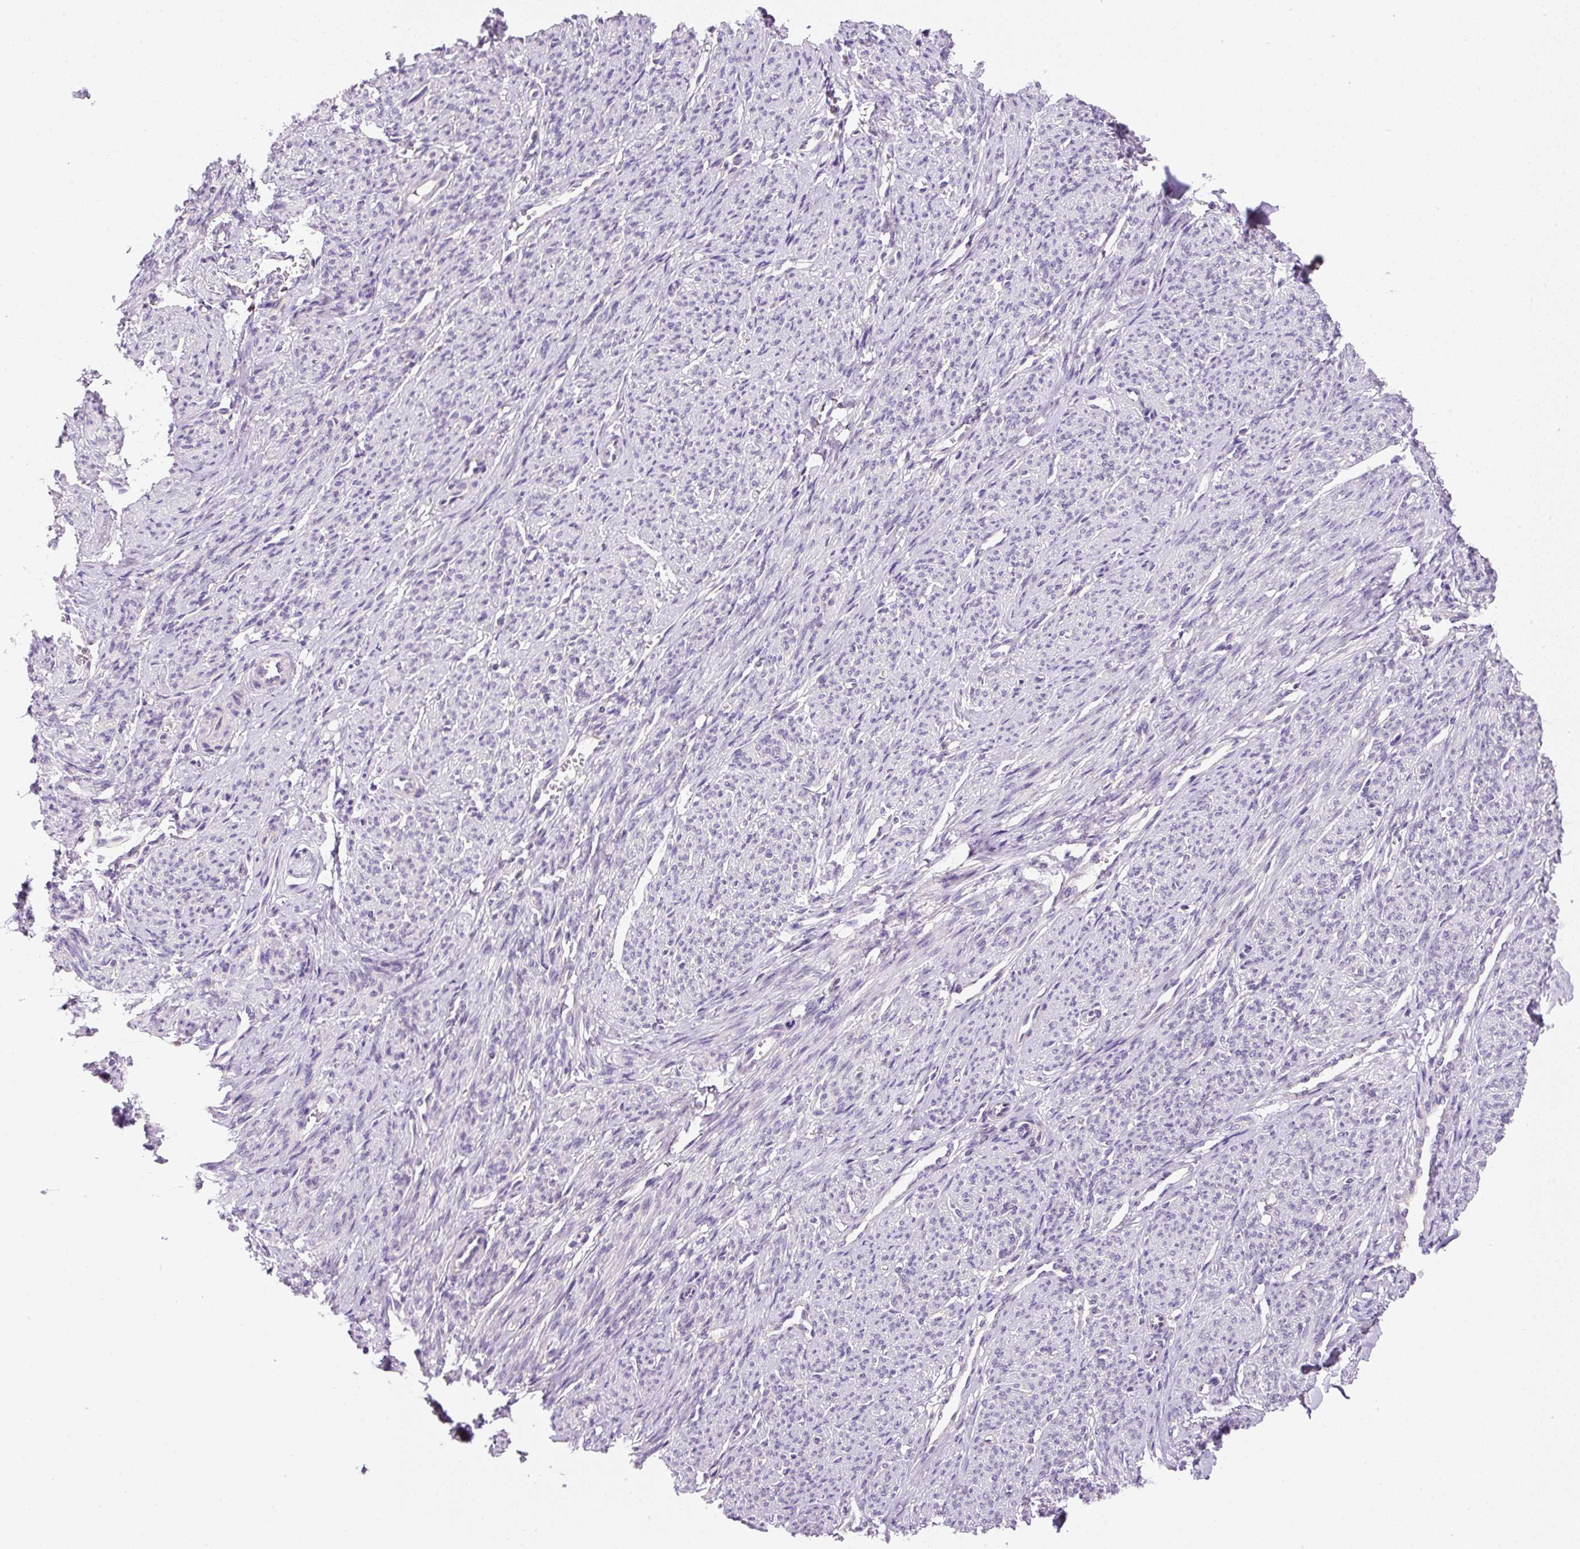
{"staining": {"intensity": "negative", "quantity": "none", "location": "none"}, "tissue": "smooth muscle", "cell_type": "Smooth muscle cells", "image_type": "normal", "snomed": [{"axis": "morphology", "description": "Normal tissue, NOS"}, {"axis": "topography", "description": "Smooth muscle"}], "caption": "Image shows no significant protein staining in smooth muscle cells of benign smooth muscle.", "gene": "DDOST", "patient": {"sex": "female", "age": 65}}